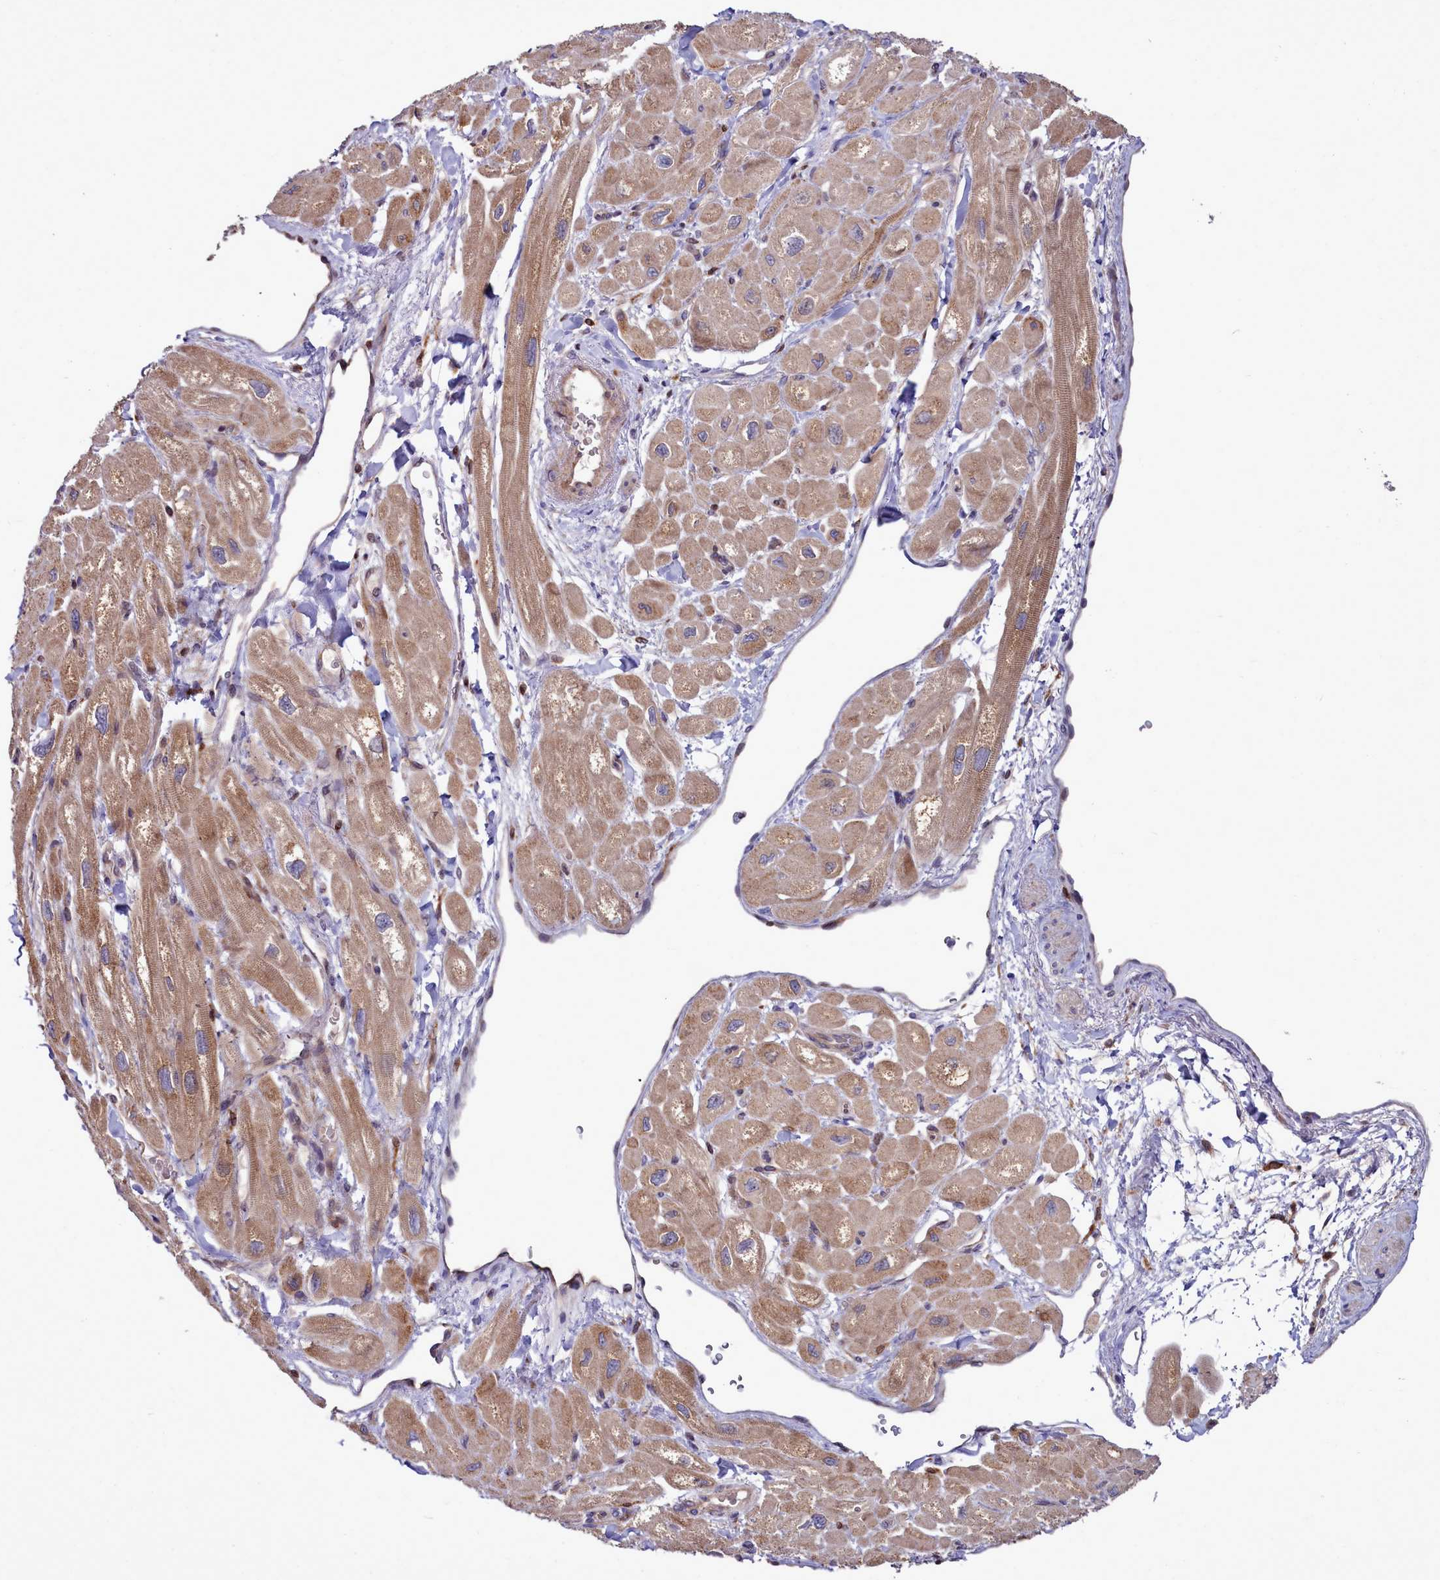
{"staining": {"intensity": "moderate", "quantity": ">75%", "location": "cytoplasmic/membranous"}, "tissue": "heart muscle", "cell_type": "Cardiomyocytes", "image_type": "normal", "snomed": [{"axis": "morphology", "description": "Normal tissue, NOS"}, {"axis": "topography", "description": "Heart"}], "caption": "Heart muscle stained for a protein displays moderate cytoplasmic/membranous positivity in cardiomyocytes. The staining was performed using DAB to visualize the protein expression in brown, while the nuclei were stained in blue with hematoxylin (Magnification: 20x).", "gene": "RAPGEF4", "patient": {"sex": "male", "age": 65}}